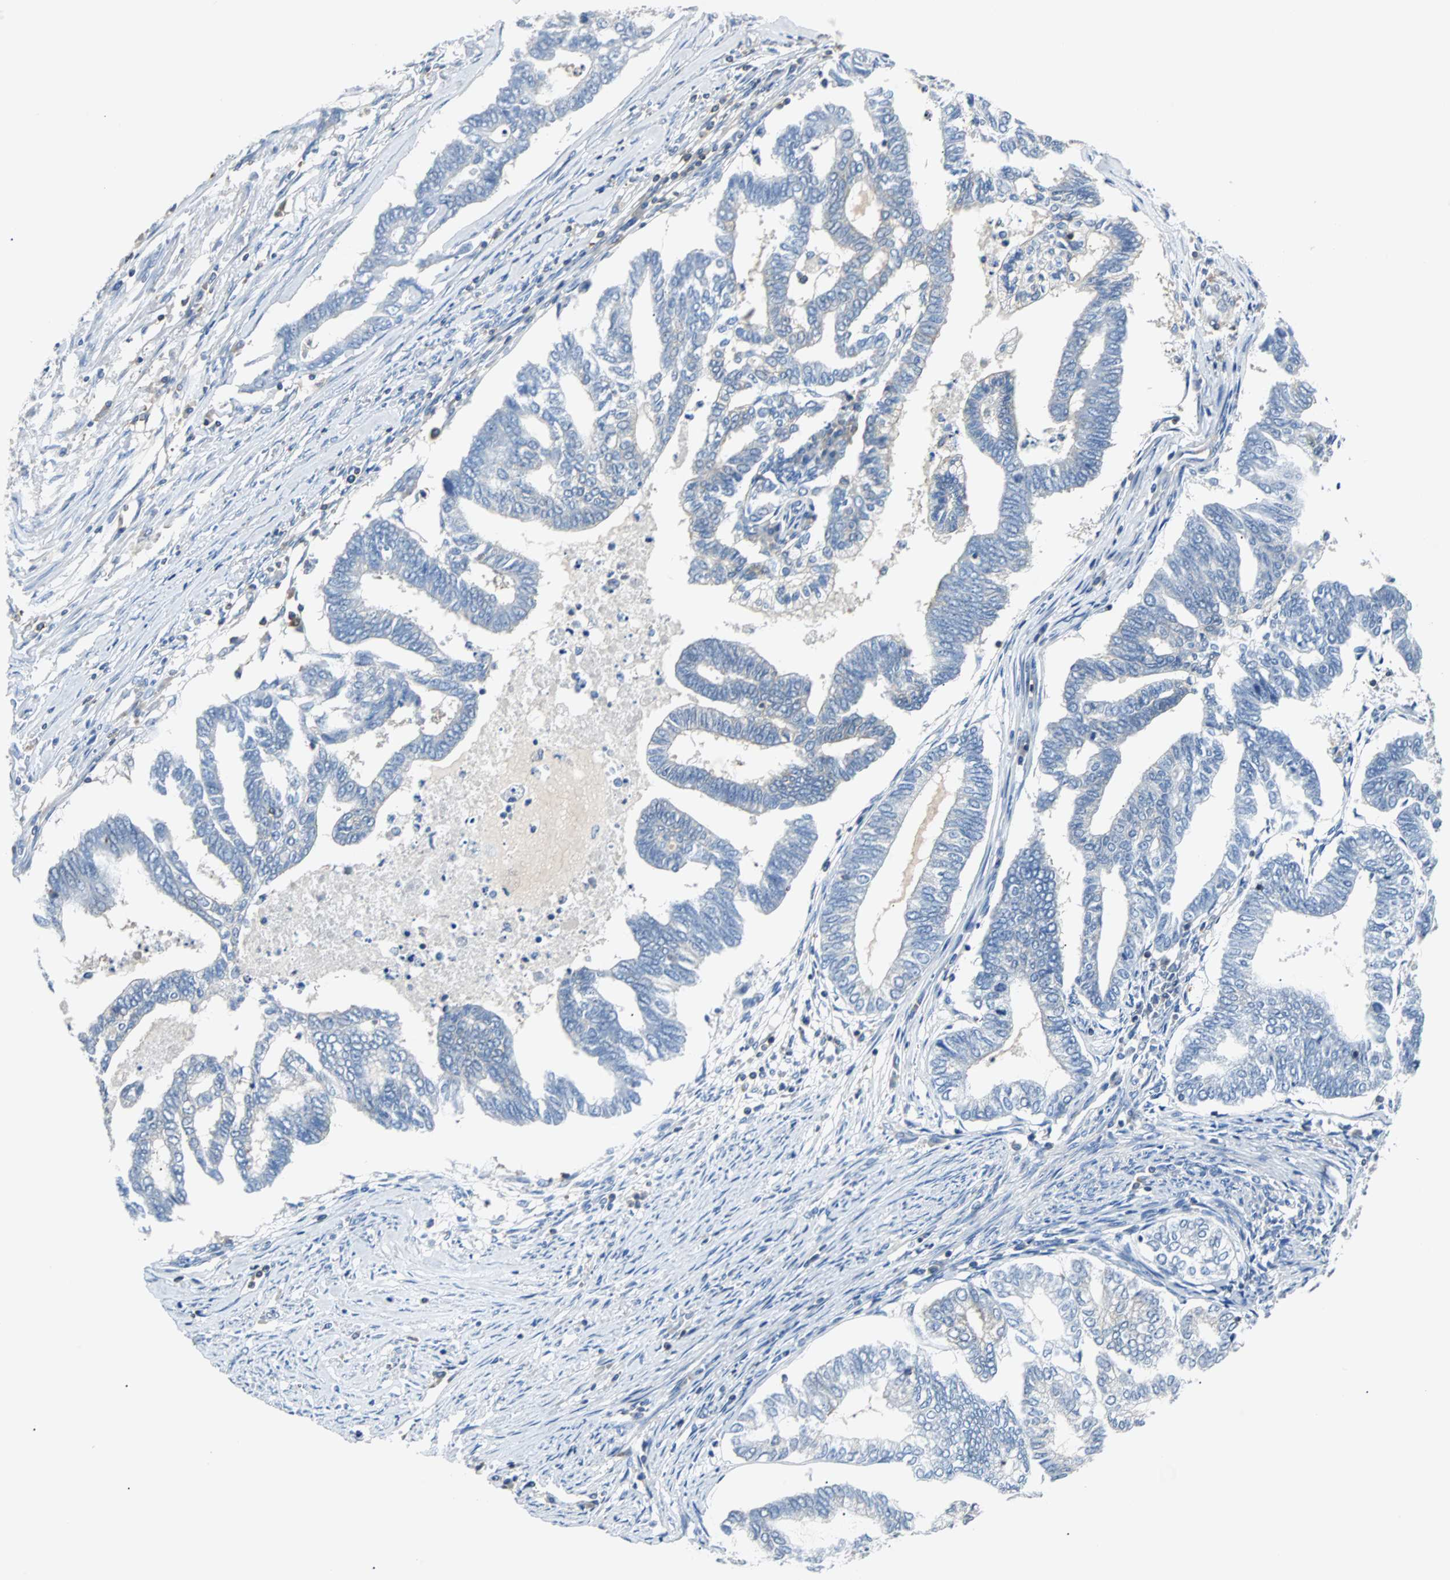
{"staining": {"intensity": "negative", "quantity": "none", "location": "none"}, "tissue": "endometrial cancer", "cell_type": "Tumor cells", "image_type": "cancer", "snomed": [{"axis": "morphology", "description": "Adenocarcinoma, NOS"}, {"axis": "topography", "description": "Endometrium"}], "caption": "This image is of endometrial cancer (adenocarcinoma) stained with immunohistochemistry to label a protein in brown with the nuclei are counter-stained blue. There is no expression in tumor cells.", "gene": "TSC22D4", "patient": {"sex": "female", "age": 79}}